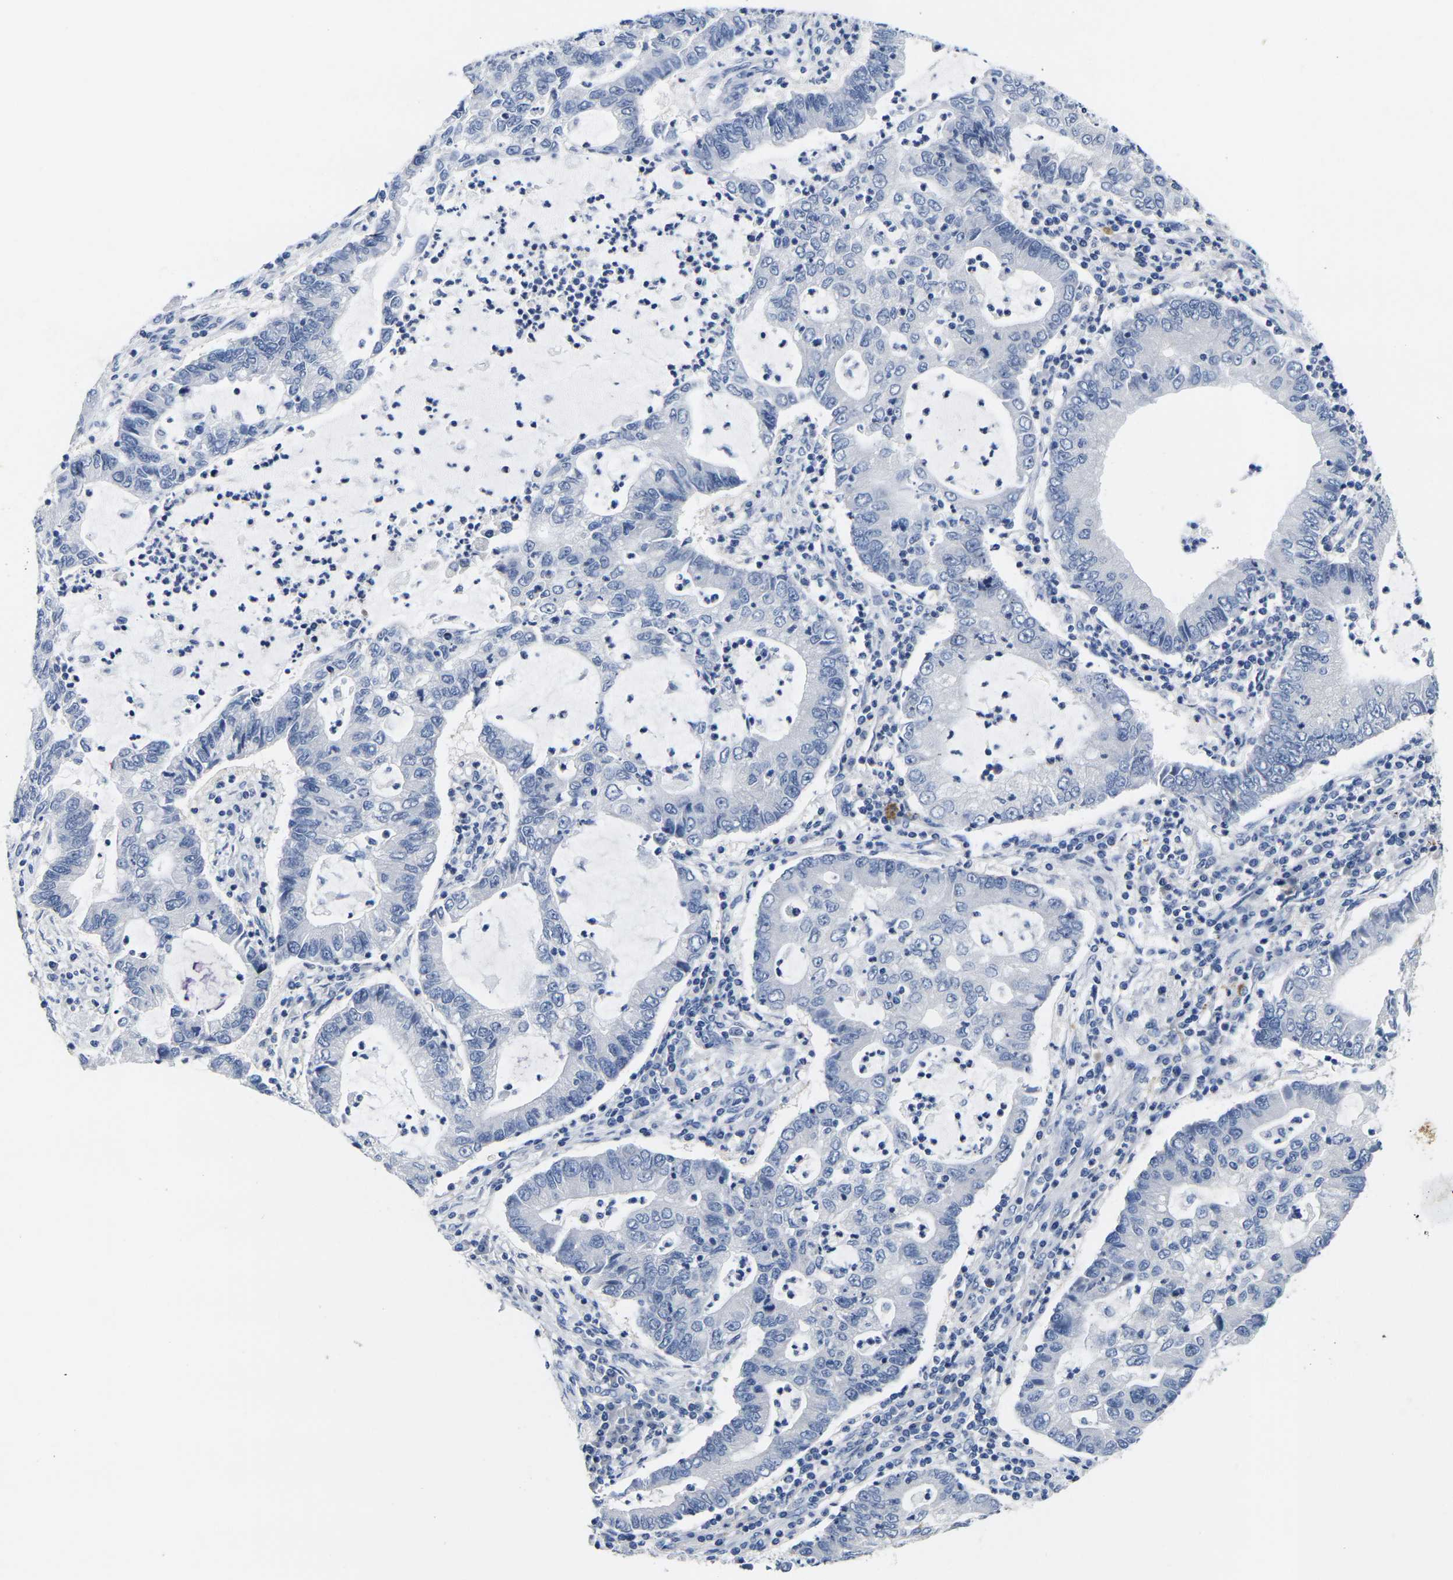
{"staining": {"intensity": "negative", "quantity": "none", "location": "none"}, "tissue": "lung cancer", "cell_type": "Tumor cells", "image_type": "cancer", "snomed": [{"axis": "morphology", "description": "Adenocarcinoma, NOS"}, {"axis": "topography", "description": "Lung"}], "caption": "Immunohistochemical staining of human lung adenocarcinoma demonstrates no significant positivity in tumor cells.", "gene": "NOCT", "patient": {"sex": "female", "age": 51}}